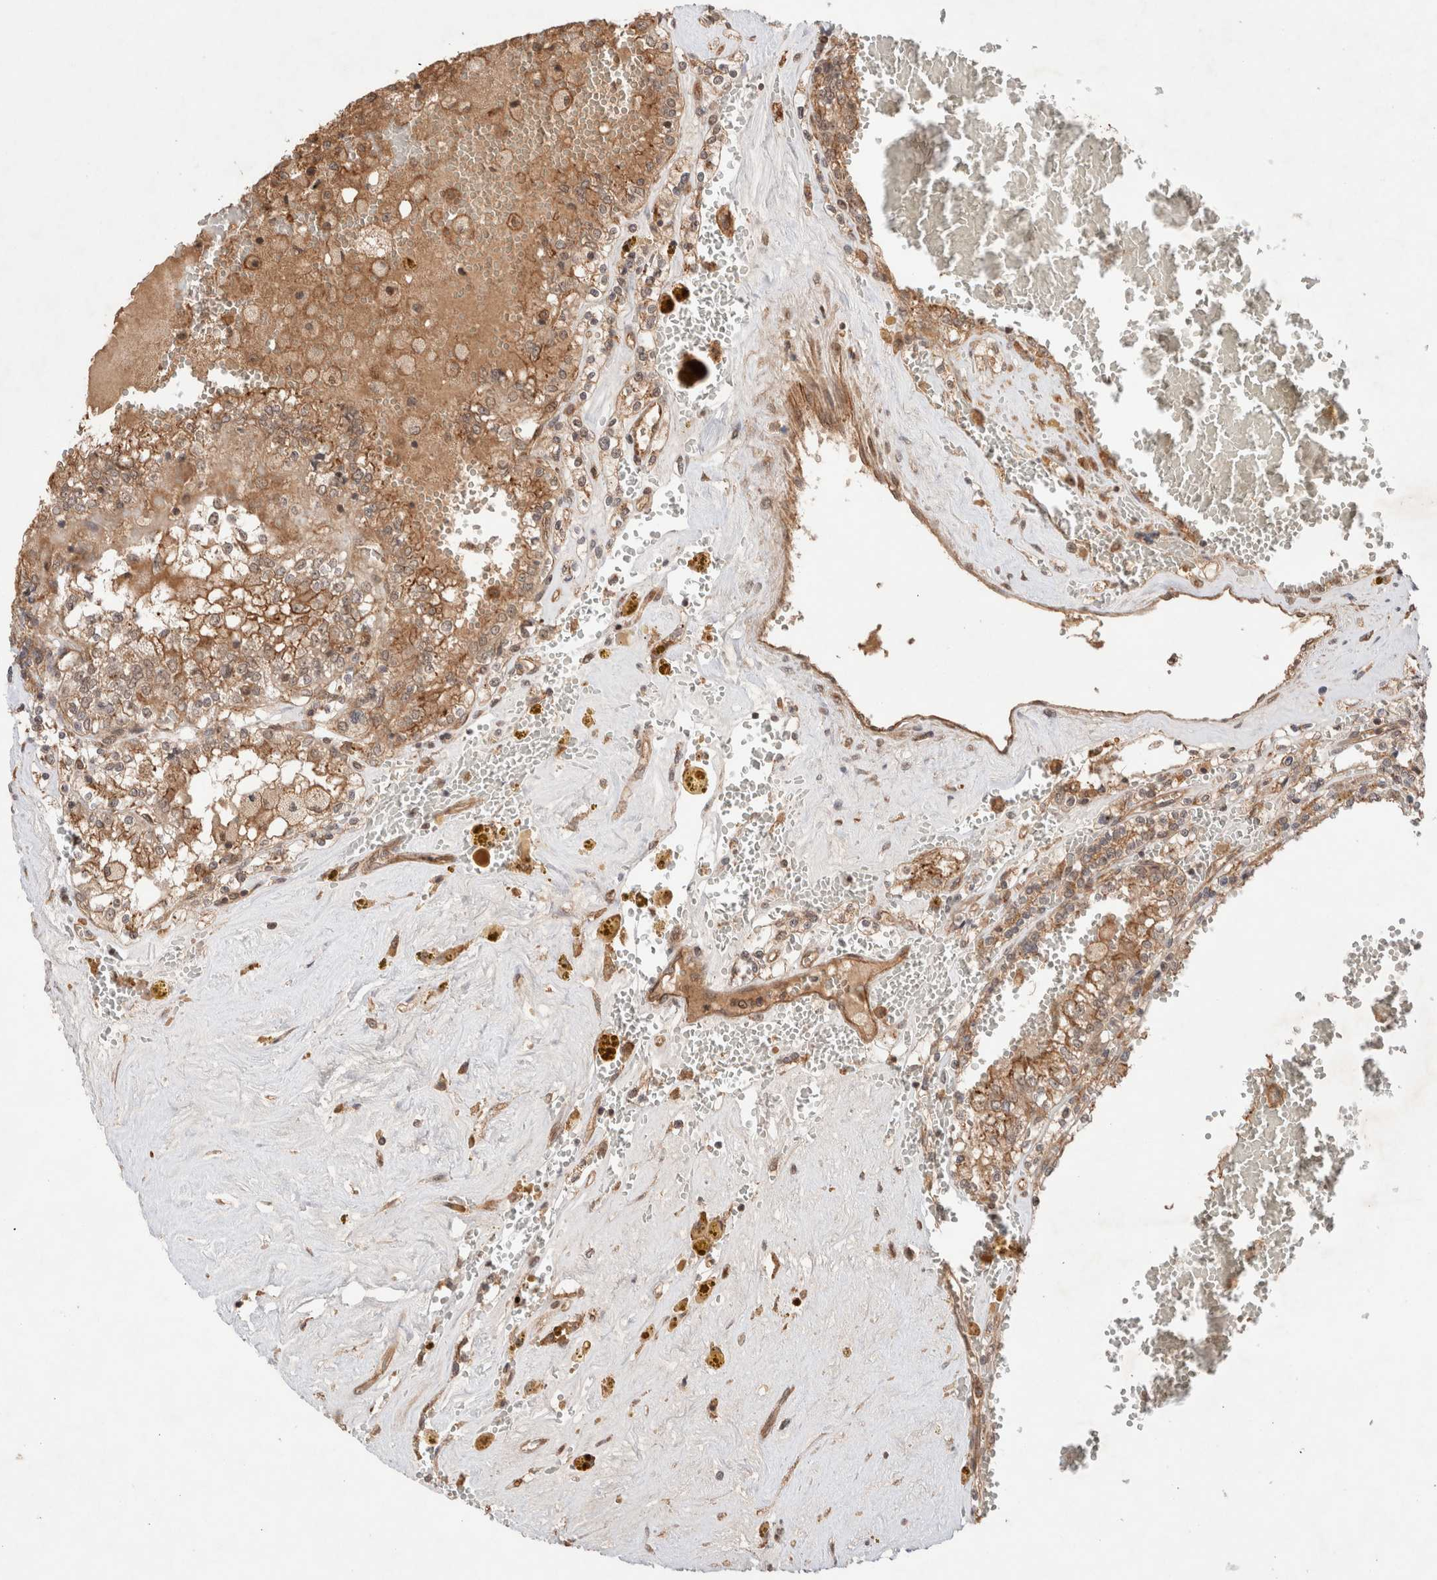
{"staining": {"intensity": "moderate", "quantity": ">75%", "location": "cytoplasmic/membranous"}, "tissue": "renal cancer", "cell_type": "Tumor cells", "image_type": "cancer", "snomed": [{"axis": "morphology", "description": "Adenocarcinoma, NOS"}, {"axis": "topography", "description": "Kidney"}], "caption": "Immunohistochemical staining of human renal adenocarcinoma displays moderate cytoplasmic/membranous protein expression in about >75% of tumor cells.", "gene": "SIKE1", "patient": {"sex": "female", "age": 56}}